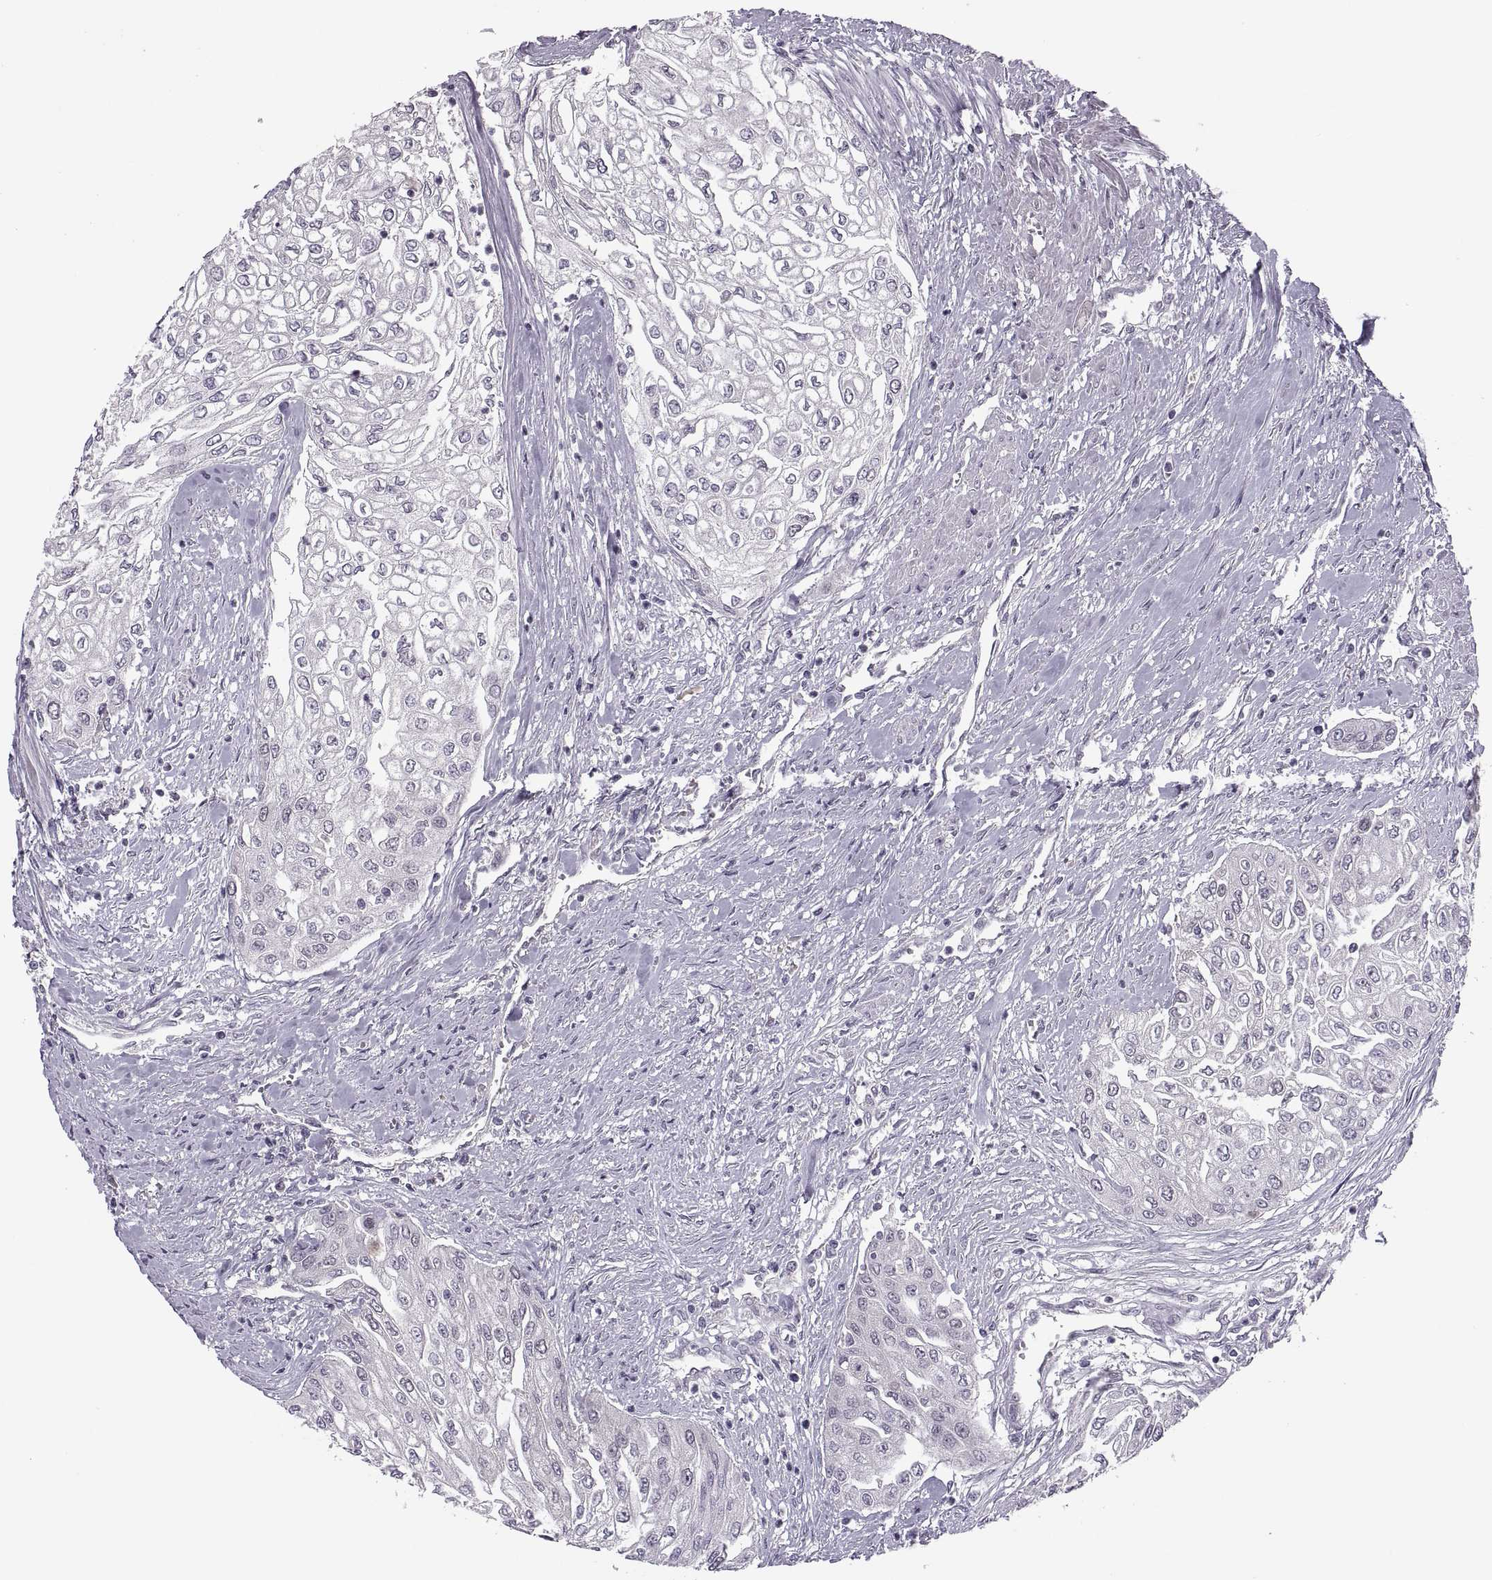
{"staining": {"intensity": "negative", "quantity": "none", "location": "none"}, "tissue": "urothelial cancer", "cell_type": "Tumor cells", "image_type": "cancer", "snomed": [{"axis": "morphology", "description": "Urothelial carcinoma, High grade"}, {"axis": "topography", "description": "Urinary bladder"}], "caption": "Photomicrograph shows no significant protein expression in tumor cells of urothelial cancer.", "gene": "CACNA1F", "patient": {"sex": "male", "age": 62}}